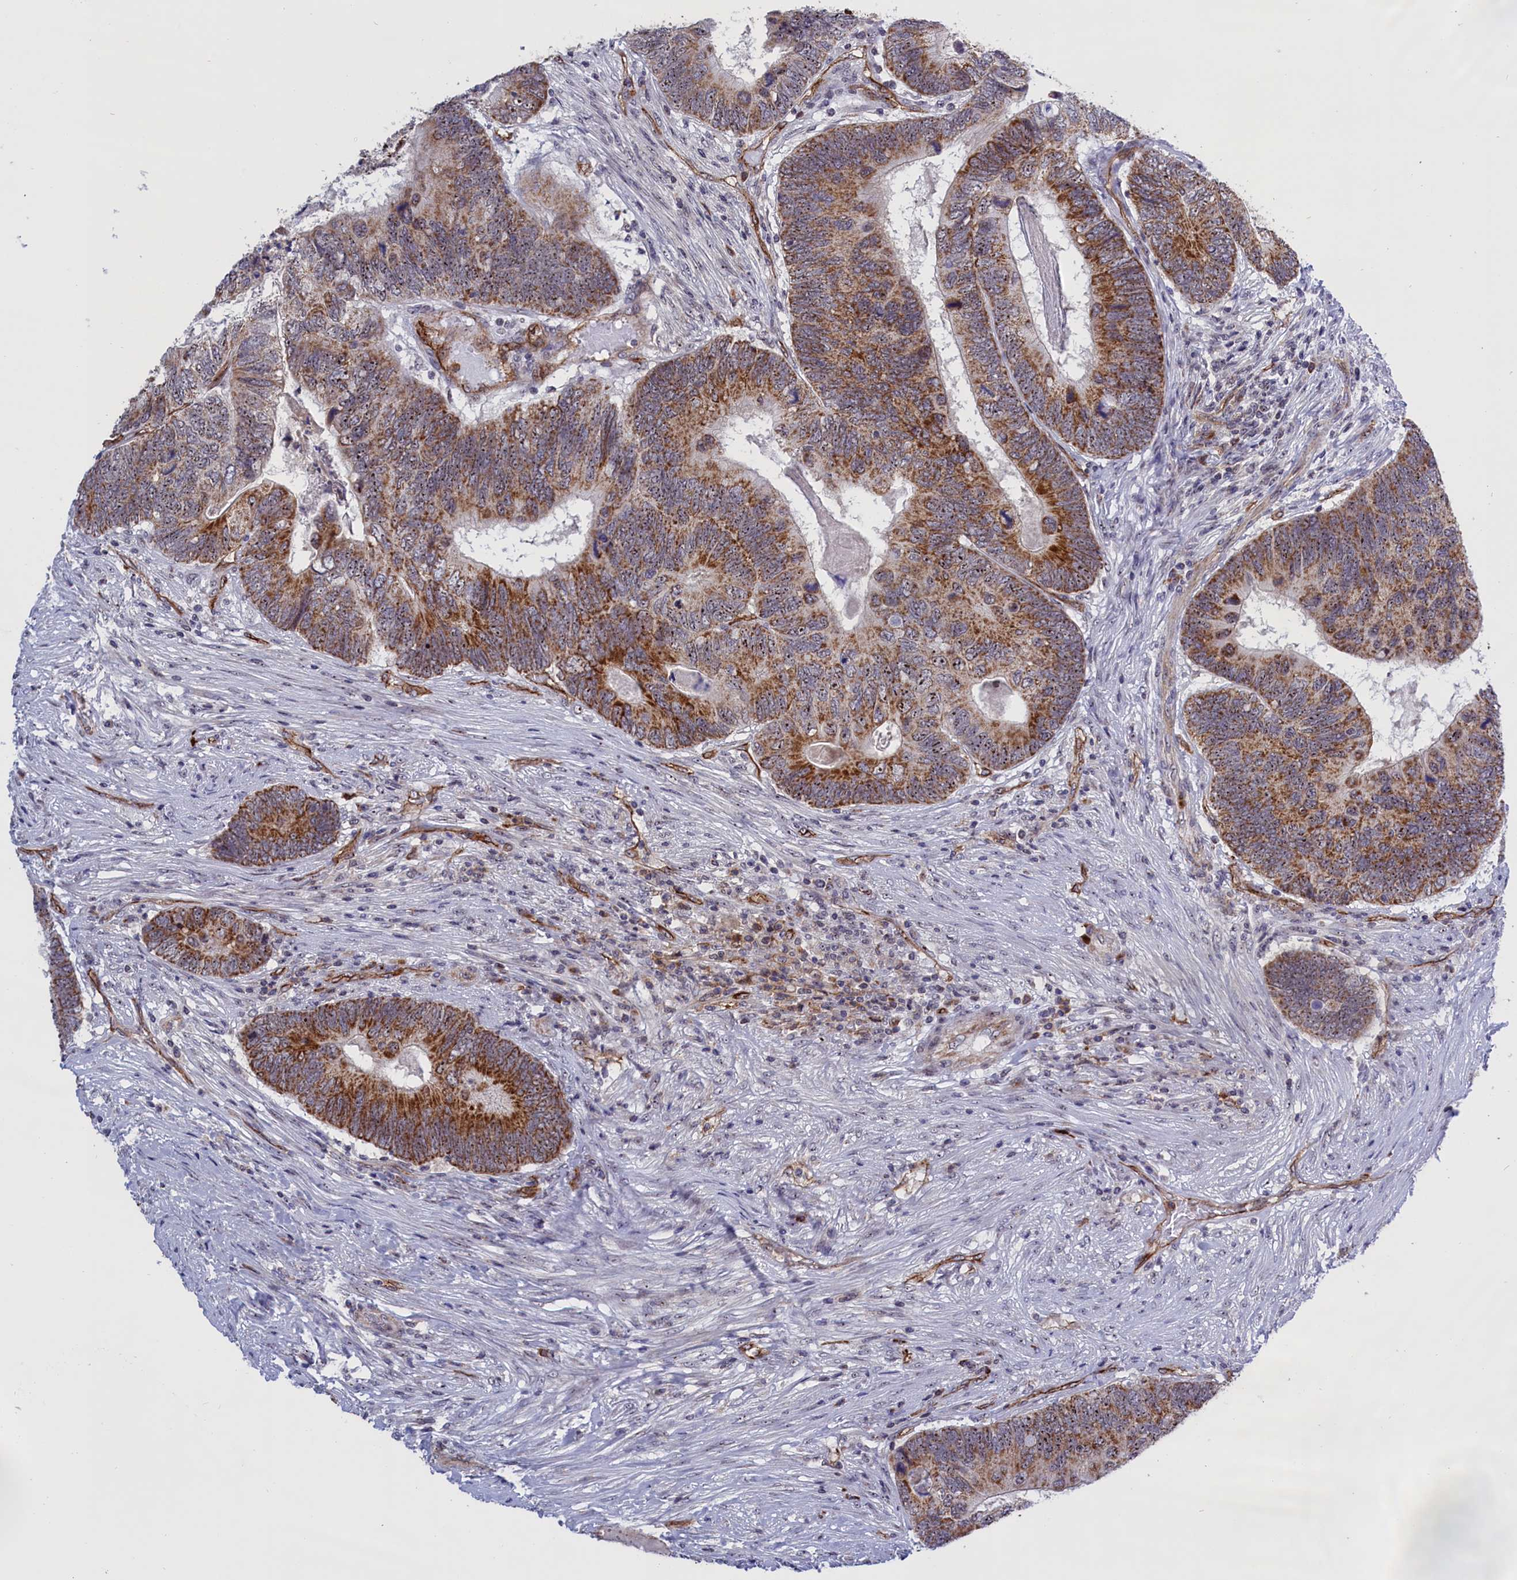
{"staining": {"intensity": "moderate", "quantity": "25%-75%", "location": "cytoplasmic/membranous,nuclear"}, "tissue": "colorectal cancer", "cell_type": "Tumor cells", "image_type": "cancer", "snomed": [{"axis": "morphology", "description": "Adenocarcinoma, NOS"}, {"axis": "topography", "description": "Colon"}], "caption": "Human colorectal cancer (adenocarcinoma) stained for a protein (brown) displays moderate cytoplasmic/membranous and nuclear positive expression in approximately 25%-75% of tumor cells.", "gene": "MPND", "patient": {"sex": "female", "age": 67}}